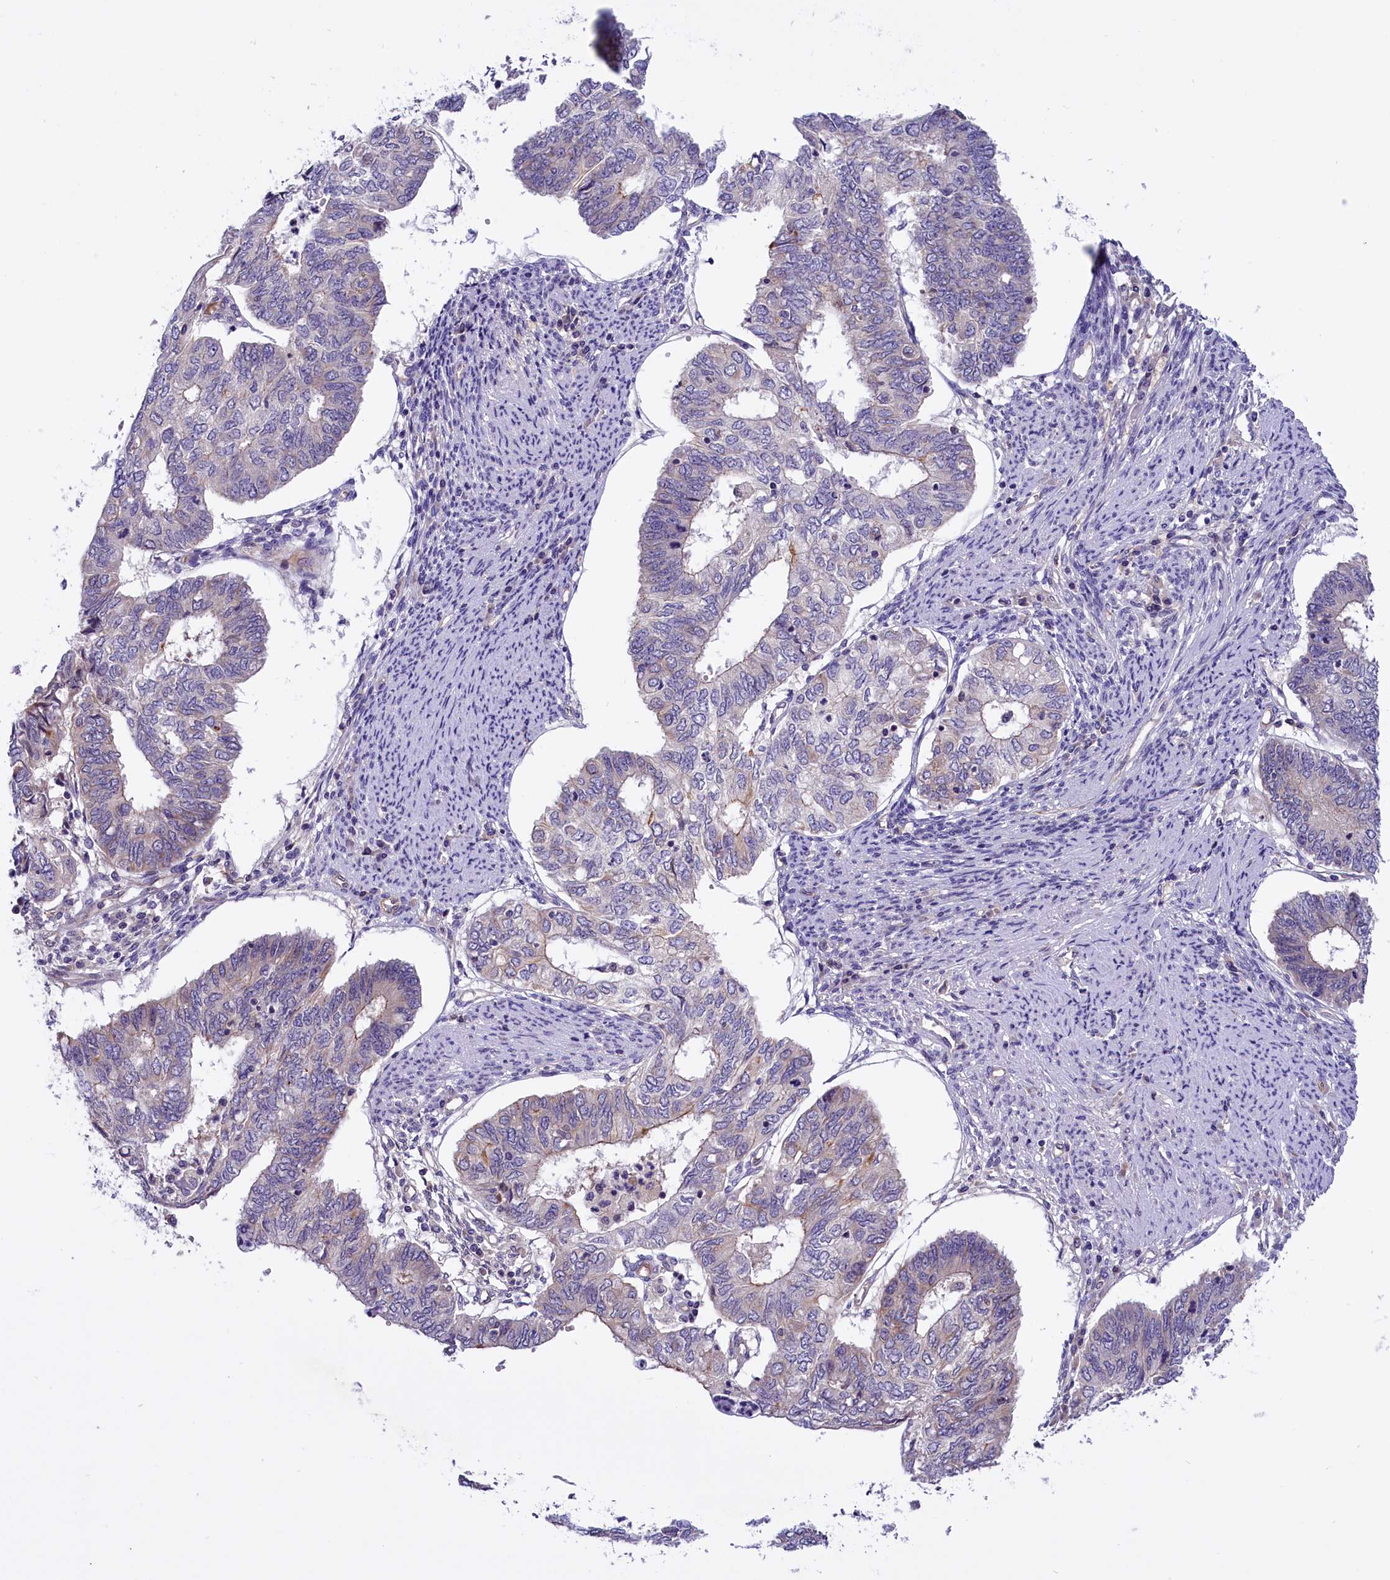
{"staining": {"intensity": "negative", "quantity": "none", "location": "none"}, "tissue": "endometrial cancer", "cell_type": "Tumor cells", "image_type": "cancer", "snomed": [{"axis": "morphology", "description": "Adenocarcinoma, NOS"}, {"axis": "topography", "description": "Endometrium"}], "caption": "Image shows no significant protein expression in tumor cells of endometrial cancer (adenocarcinoma).", "gene": "CCDC32", "patient": {"sex": "female", "age": 68}}